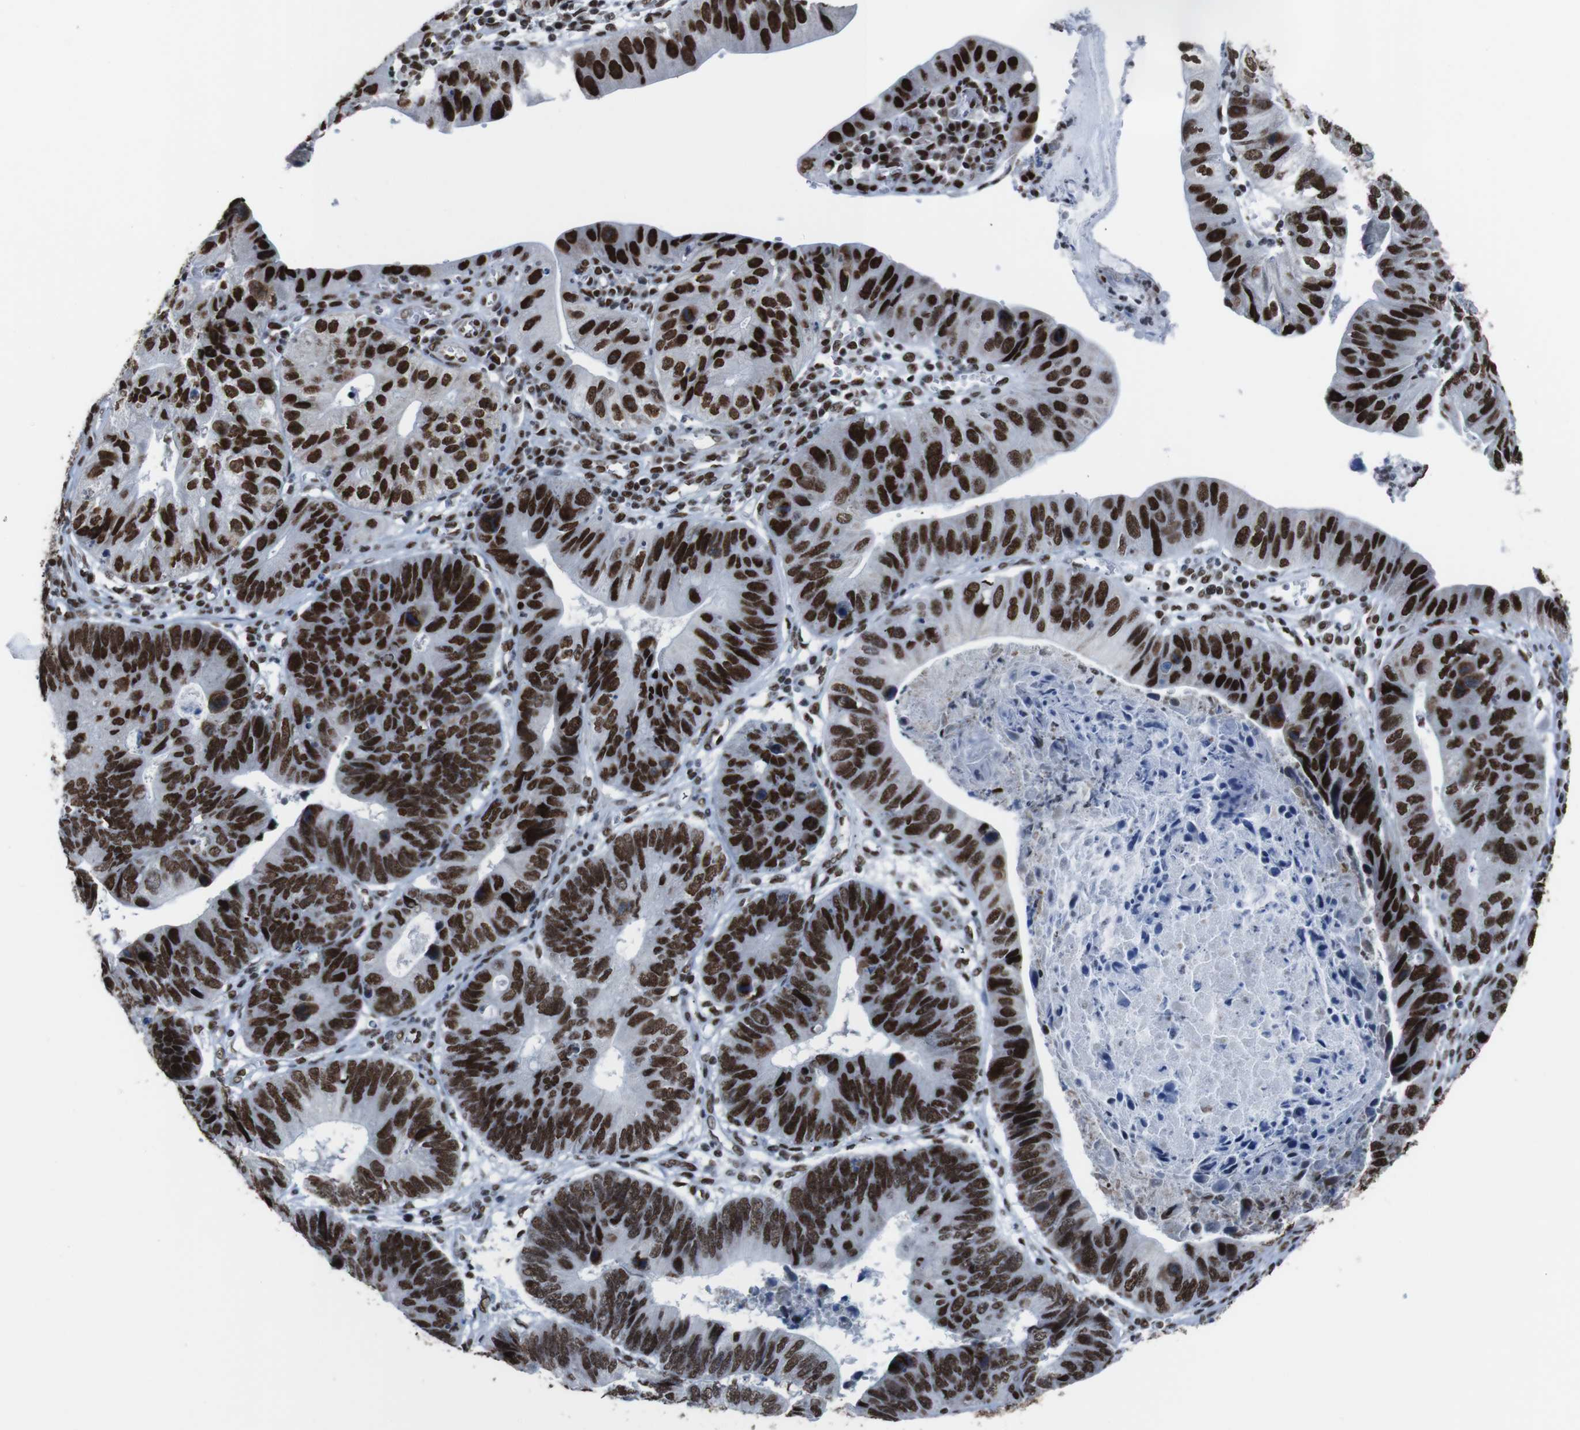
{"staining": {"intensity": "strong", "quantity": ">75%", "location": "nuclear"}, "tissue": "stomach cancer", "cell_type": "Tumor cells", "image_type": "cancer", "snomed": [{"axis": "morphology", "description": "Adenocarcinoma, NOS"}, {"axis": "topography", "description": "Stomach"}], "caption": "Immunohistochemistry of human stomach adenocarcinoma exhibits high levels of strong nuclear expression in approximately >75% of tumor cells.", "gene": "ROMO1", "patient": {"sex": "male", "age": 59}}